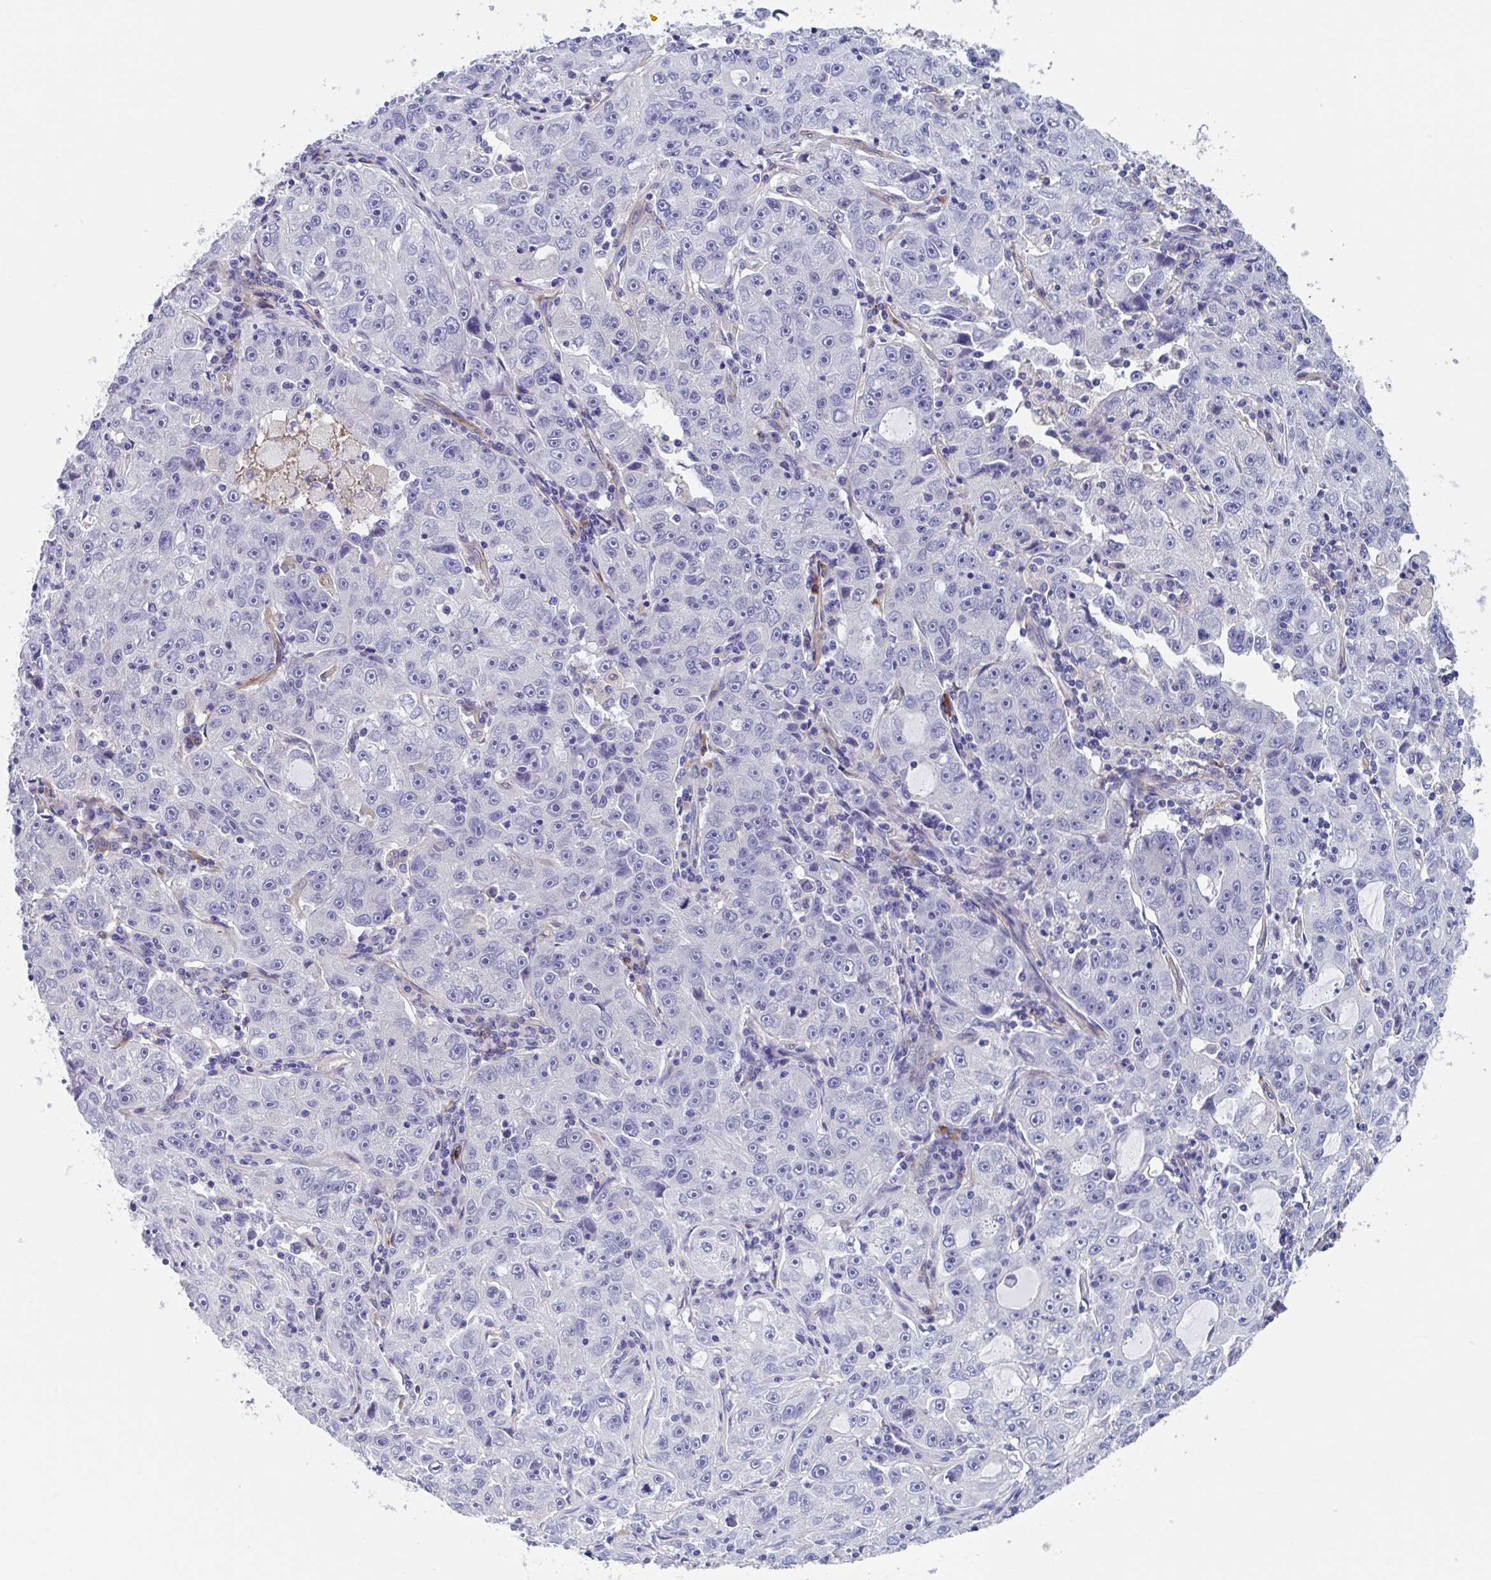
{"staining": {"intensity": "negative", "quantity": "none", "location": "none"}, "tissue": "lung cancer", "cell_type": "Tumor cells", "image_type": "cancer", "snomed": [{"axis": "morphology", "description": "Normal morphology"}, {"axis": "morphology", "description": "Adenocarcinoma, NOS"}, {"axis": "topography", "description": "Lymph node"}, {"axis": "topography", "description": "Lung"}], "caption": "High power microscopy image of an IHC photomicrograph of lung adenocarcinoma, revealing no significant positivity in tumor cells.", "gene": "LPIN3", "patient": {"sex": "female", "age": 57}}